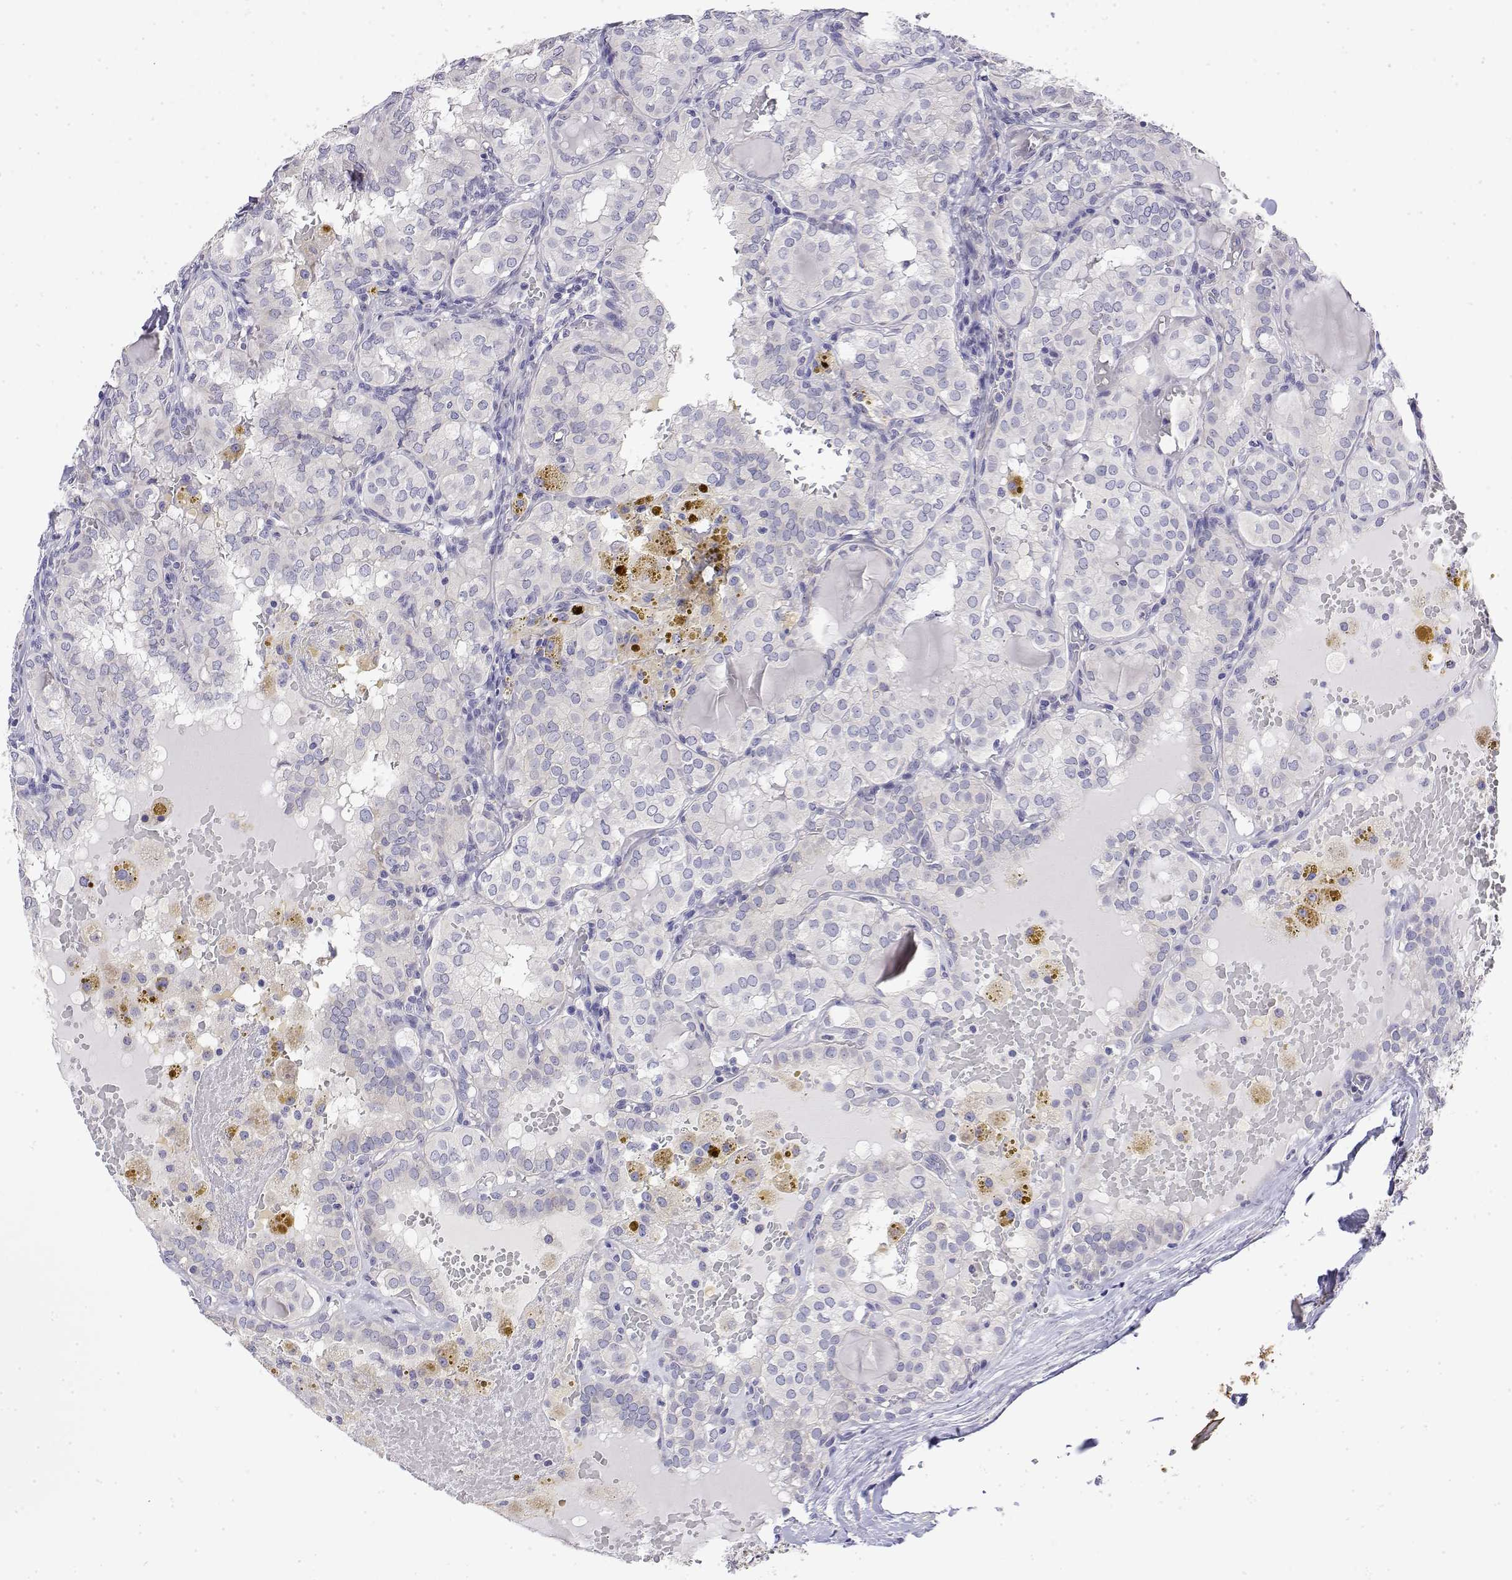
{"staining": {"intensity": "negative", "quantity": "none", "location": "none"}, "tissue": "thyroid cancer", "cell_type": "Tumor cells", "image_type": "cancer", "snomed": [{"axis": "morphology", "description": "Papillary adenocarcinoma, NOS"}, {"axis": "topography", "description": "Thyroid gland"}], "caption": "Image shows no significant protein expression in tumor cells of papillary adenocarcinoma (thyroid). The staining is performed using DAB brown chromogen with nuclei counter-stained in using hematoxylin.", "gene": "LY6D", "patient": {"sex": "male", "age": 20}}